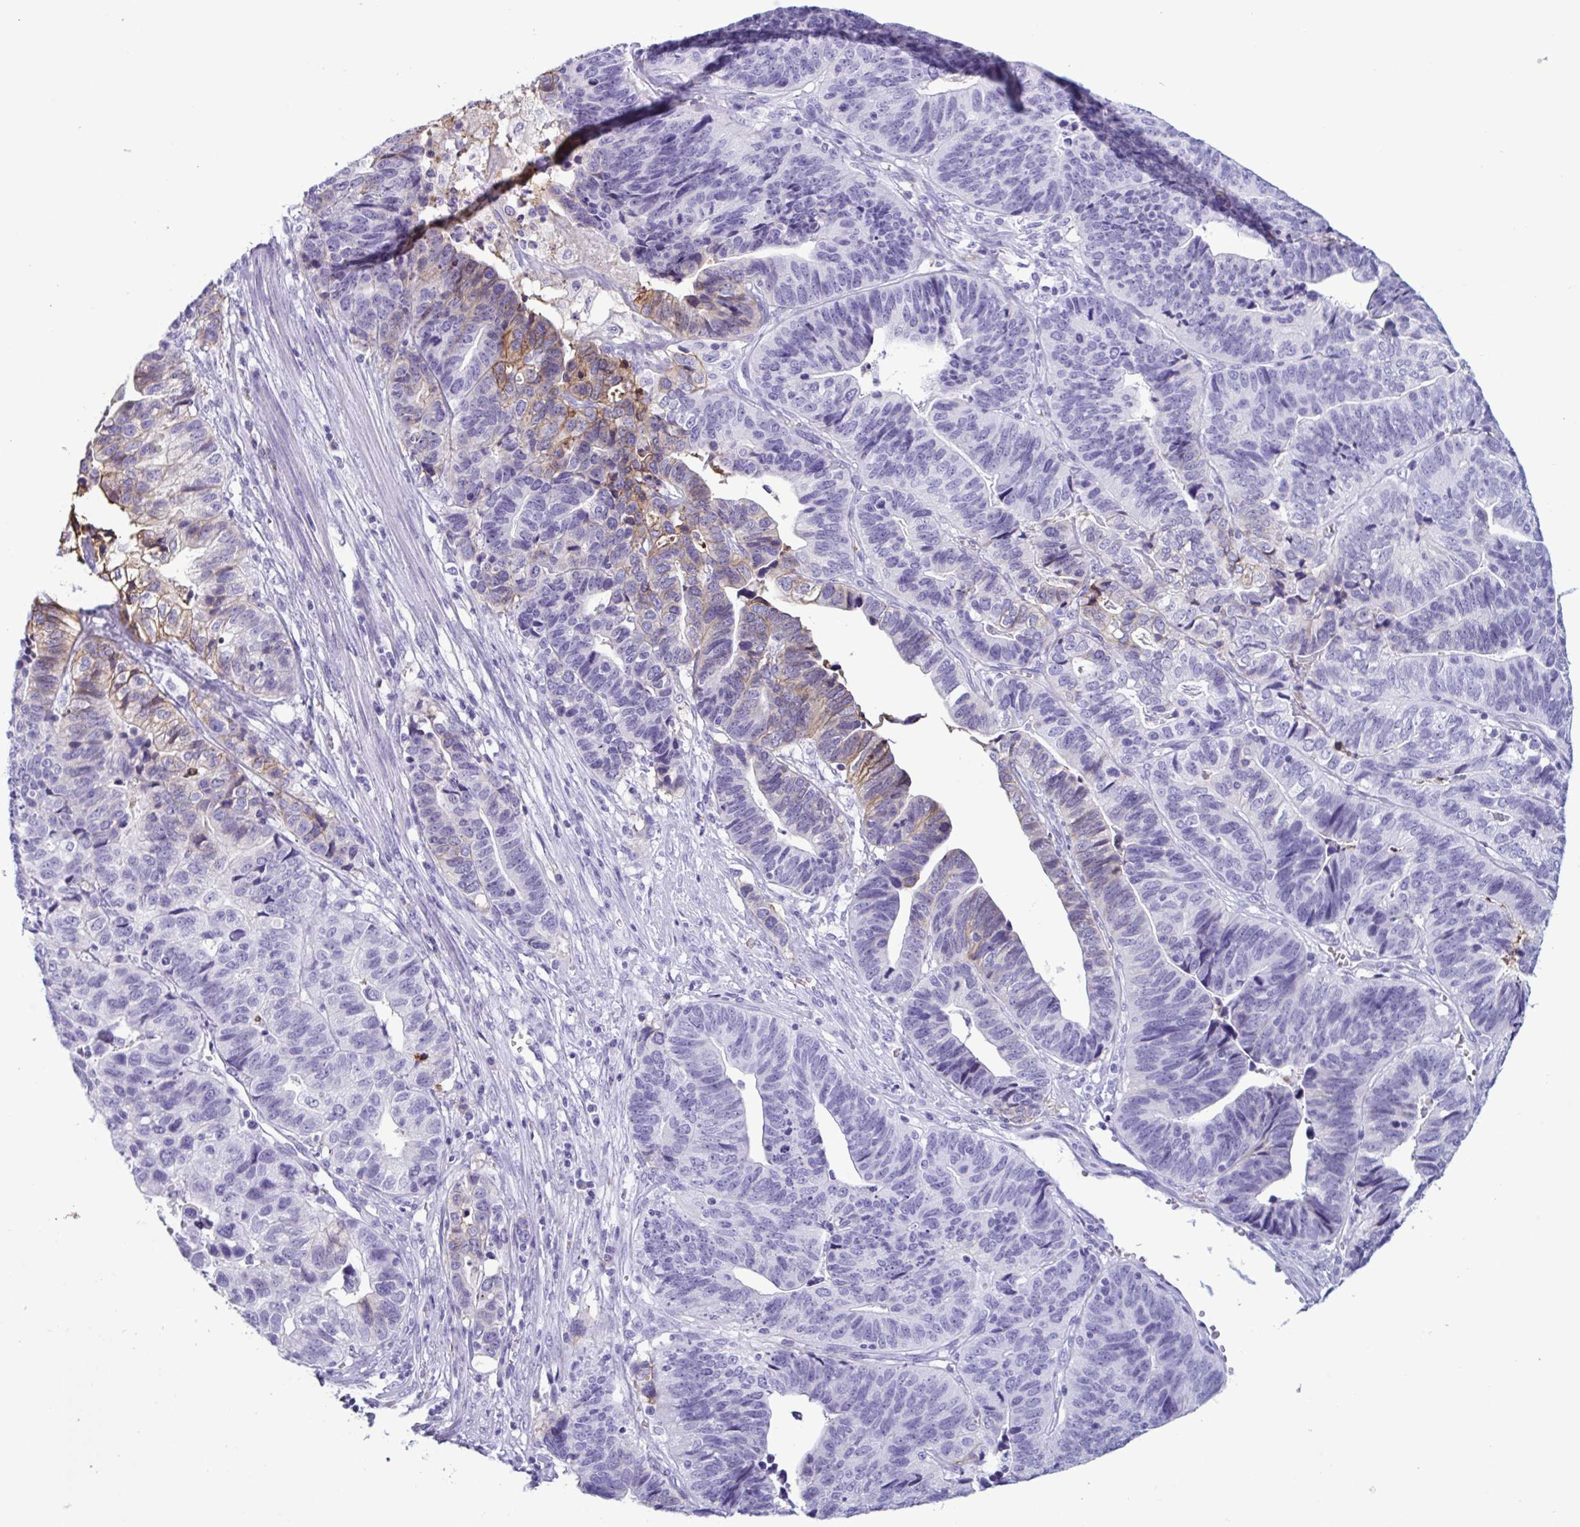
{"staining": {"intensity": "weak", "quantity": "<25%", "location": "cytoplasmic/membranous"}, "tissue": "stomach cancer", "cell_type": "Tumor cells", "image_type": "cancer", "snomed": [{"axis": "morphology", "description": "Adenocarcinoma, NOS"}, {"axis": "topography", "description": "Stomach, upper"}], "caption": "Tumor cells show no significant protein expression in stomach cancer.", "gene": "SLC2A1", "patient": {"sex": "female", "age": 67}}